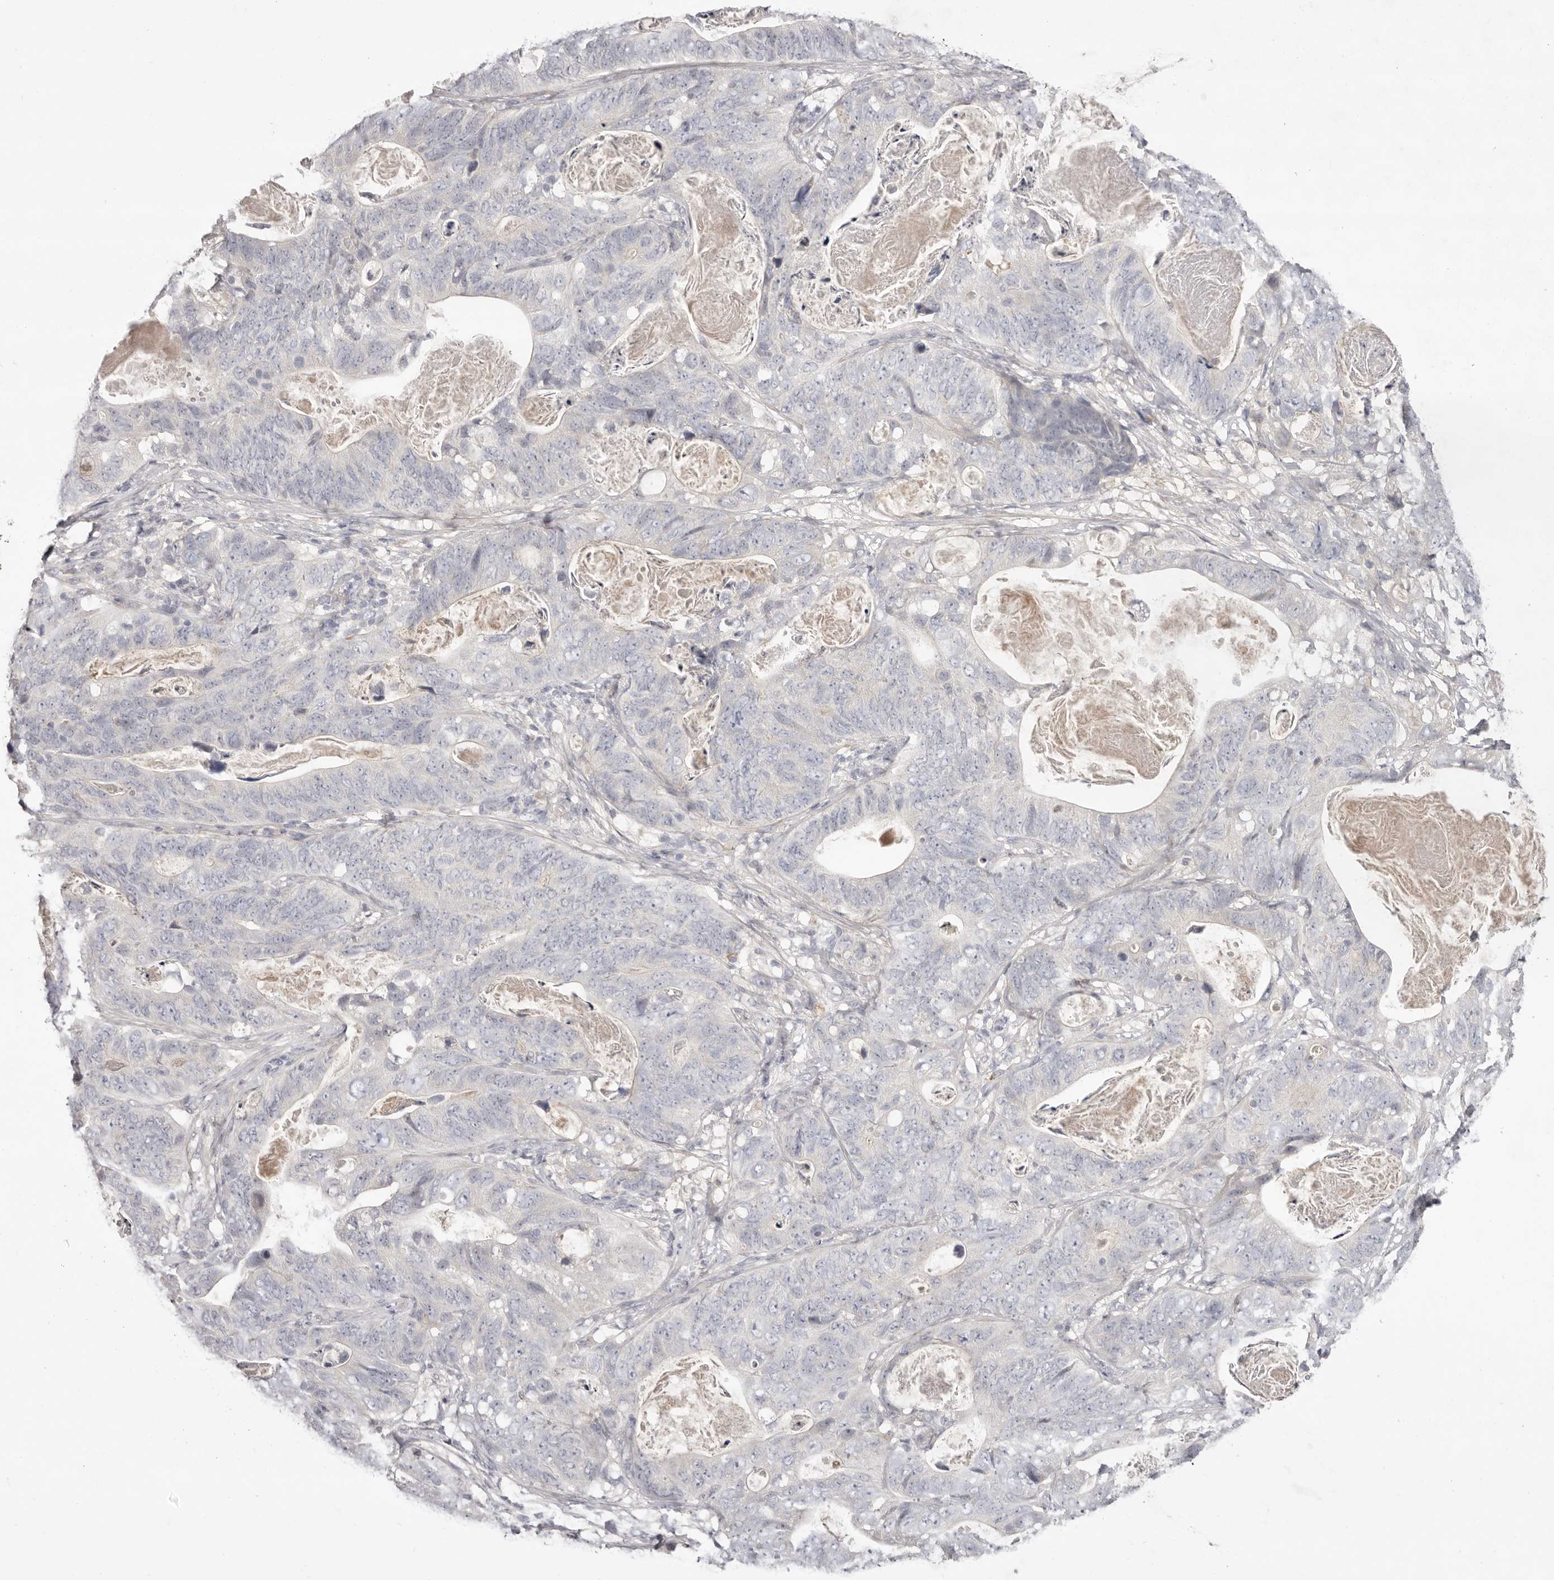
{"staining": {"intensity": "negative", "quantity": "none", "location": "none"}, "tissue": "stomach cancer", "cell_type": "Tumor cells", "image_type": "cancer", "snomed": [{"axis": "morphology", "description": "Normal tissue, NOS"}, {"axis": "morphology", "description": "Adenocarcinoma, NOS"}, {"axis": "topography", "description": "Stomach"}], "caption": "IHC of human stomach cancer (adenocarcinoma) demonstrates no staining in tumor cells.", "gene": "SCUBE2", "patient": {"sex": "female", "age": 89}}